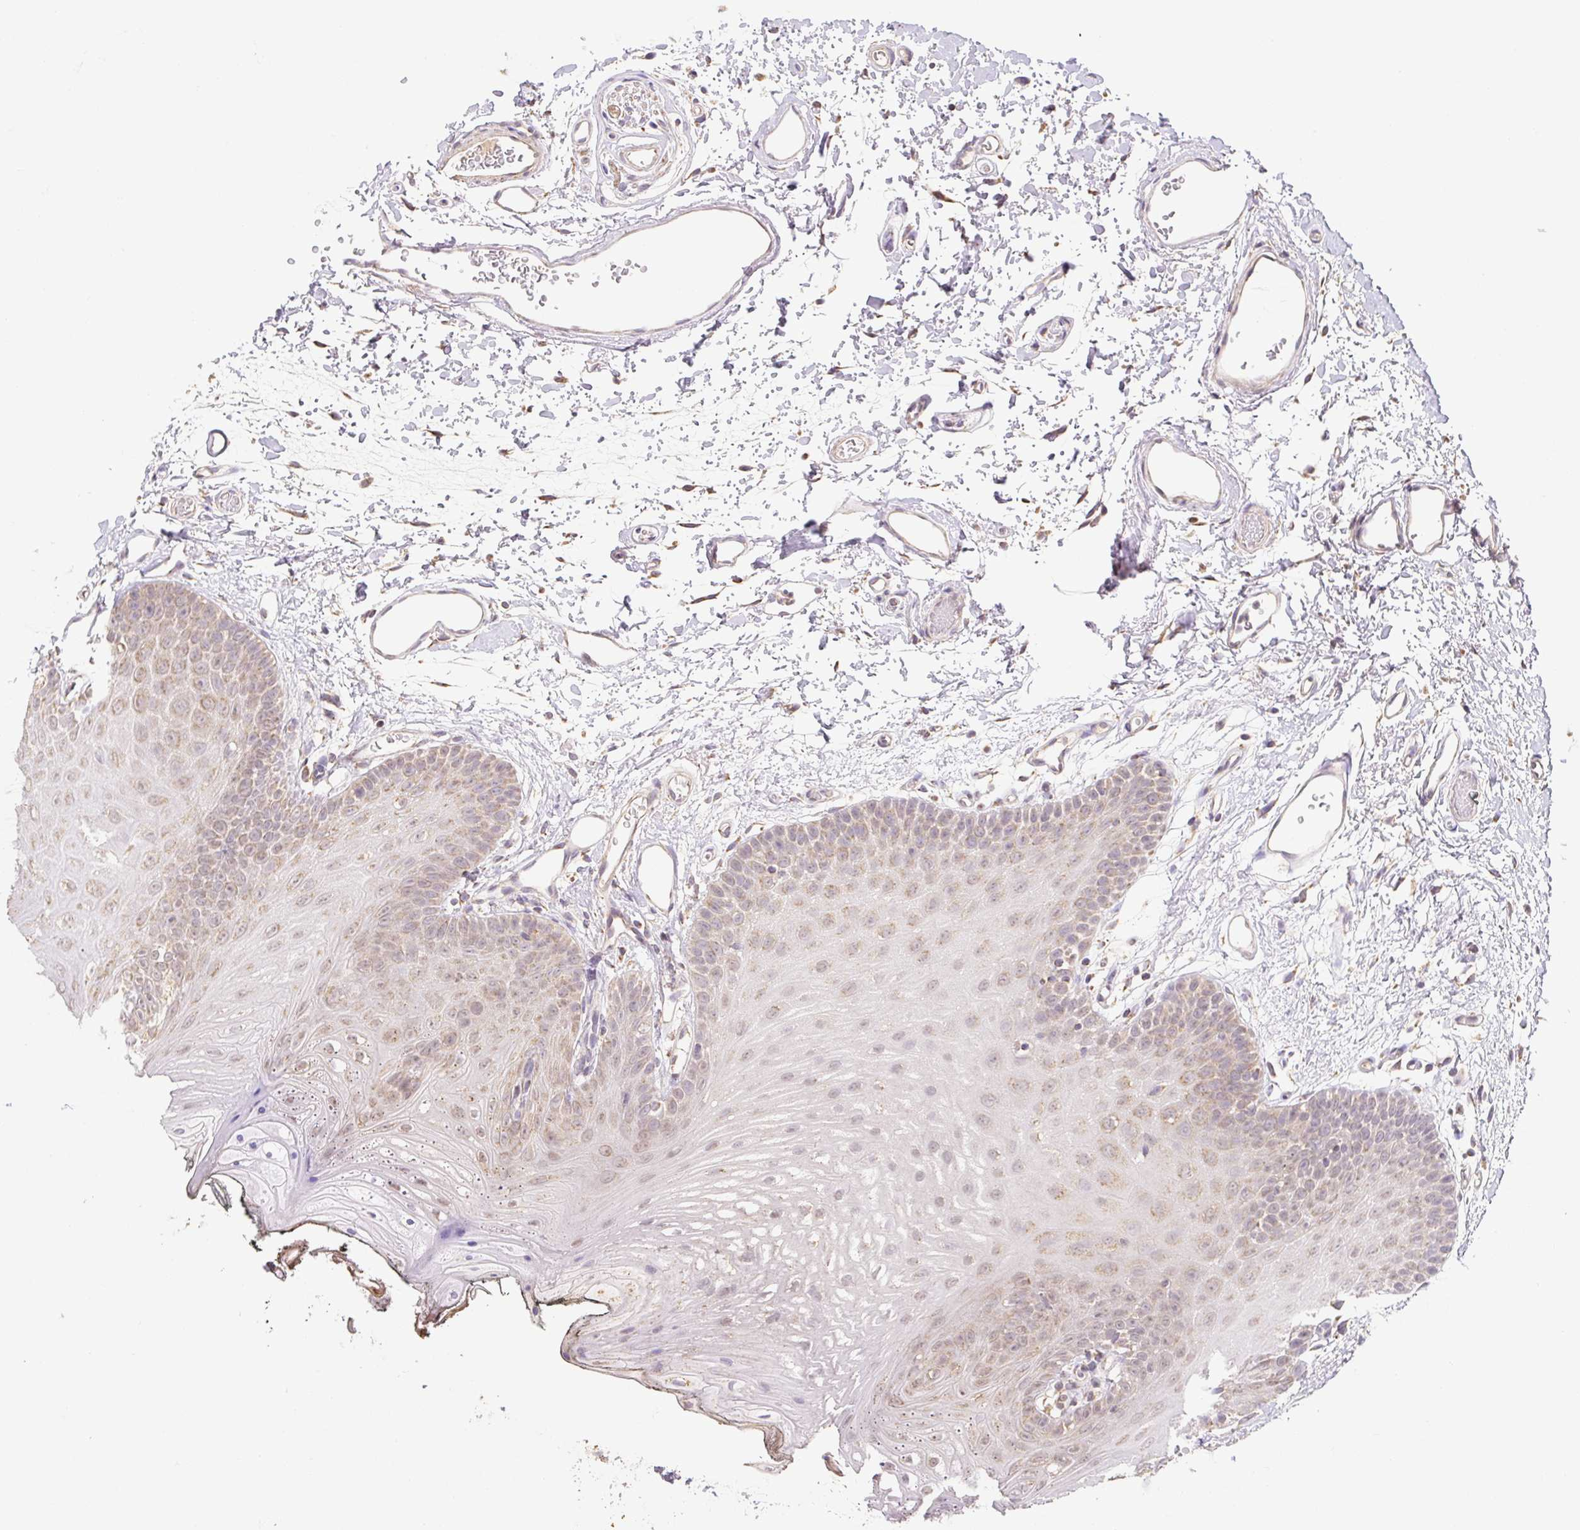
{"staining": {"intensity": "moderate", "quantity": "25%-75%", "location": "cytoplasmic/membranous"}, "tissue": "oral mucosa", "cell_type": "Squamous epithelial cells", "image_type": "normal", "snomed": [{"axis": "morphology", "description": "Normal tissue, NOS"}, {"axis": "morphology", "description": "Squamous cell carcinoma, NOS"}, {"axis": "topography", "description": "Oral tissue"}, {"axis": "topography", "description": "Head-Neck"}], "caption": "This photomicrograph shows immunohistochemistry (IHC) staining of unremarkable human oral mucosa, with medium moderate cytoplasmic/membranous expression in approximately 25%-75% of squamous epithelial cells.", "gene": "MFSD9", "patient": {"sex": "female", "age": 81}}